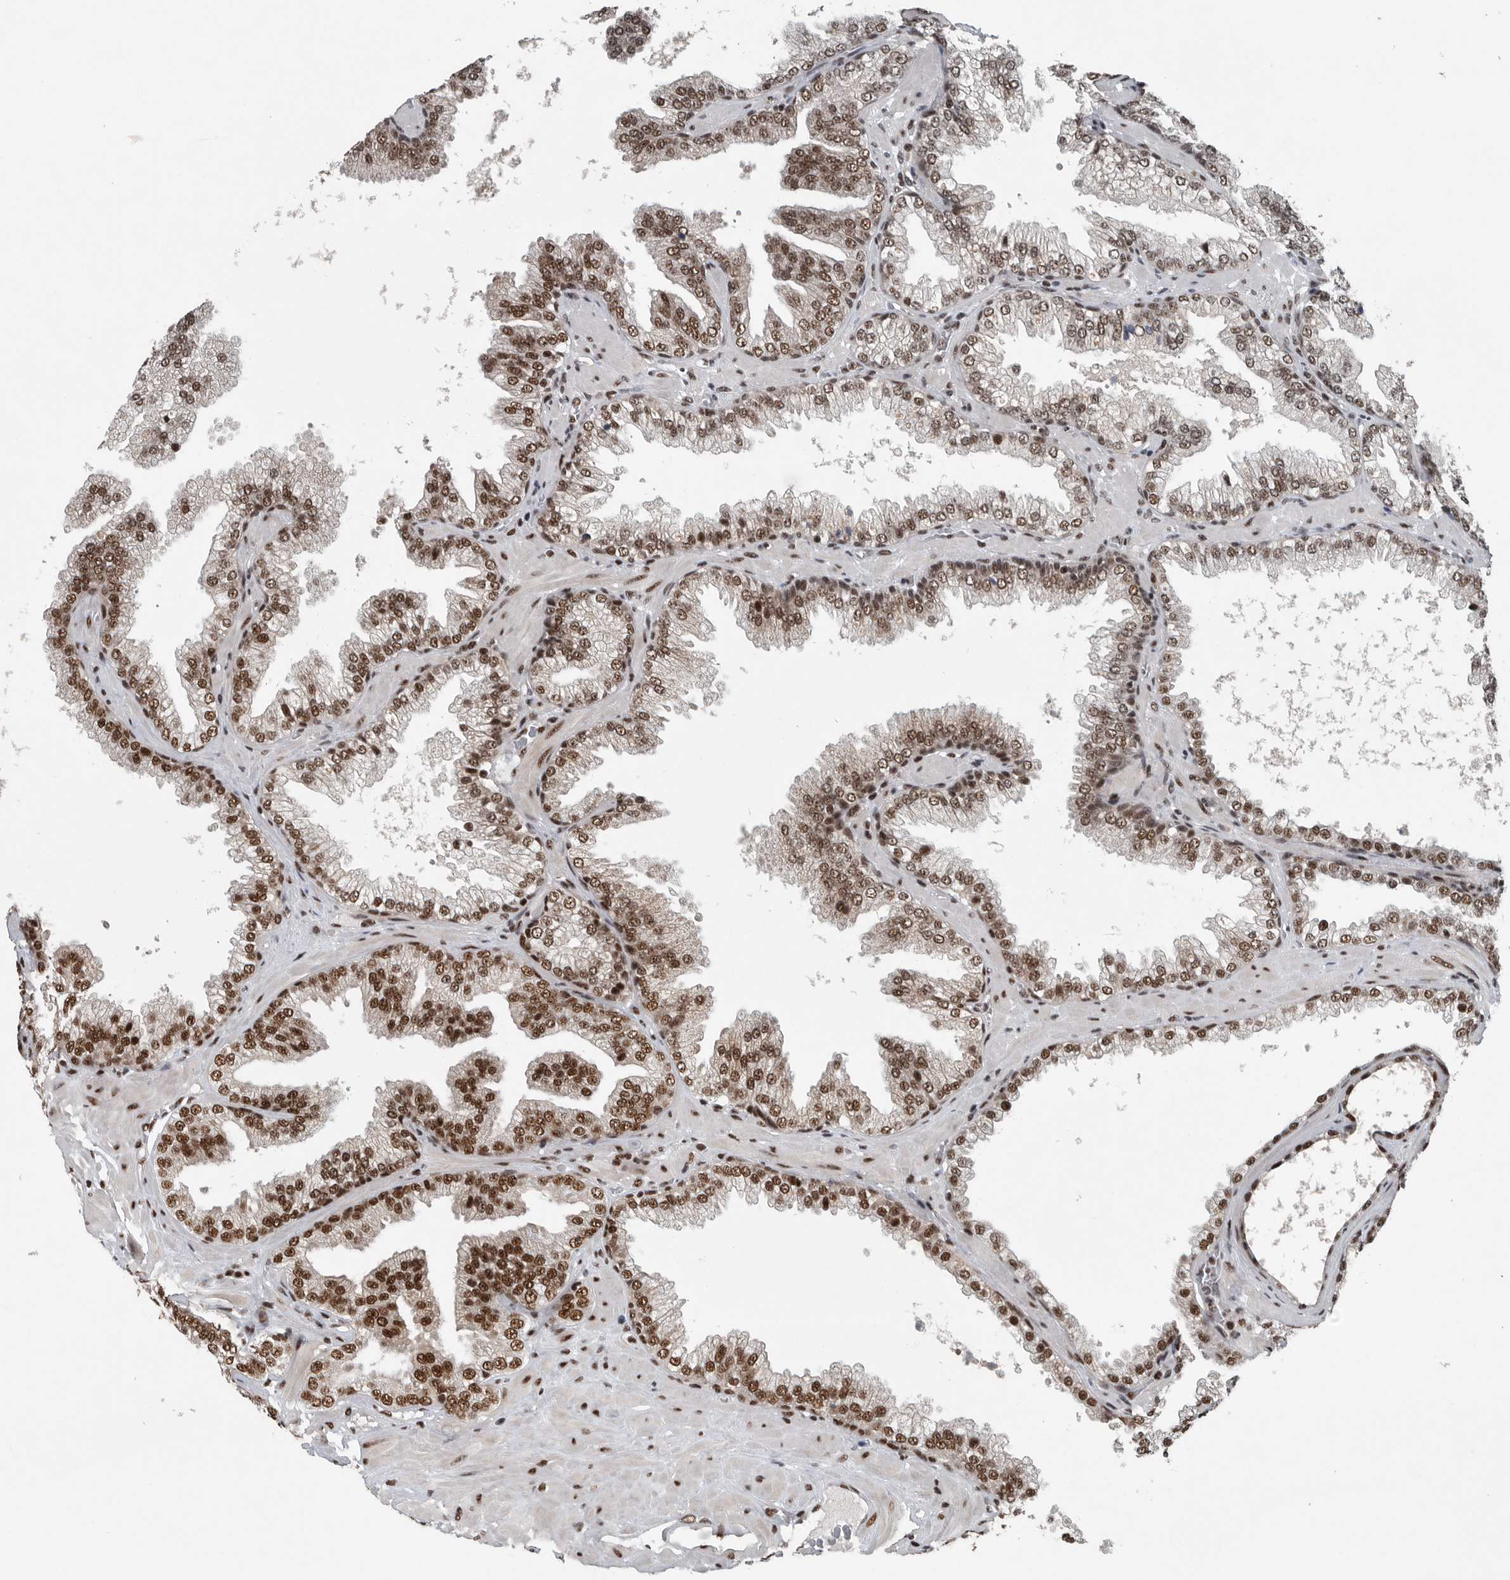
{"staining": {"intensity": "strong", "quantity": ">75%", "location": "nuclear"}, "tissue": "prostate cancer", "cell_type": "Tumor cells", "image_type": "cancer", "snomed": [{"axis": "morphology", "description": "Adenocarcinoma, Low grade"}, {"axis": "topography", "description": "Prostate"}], "caption": "Protein expression analysis of human prostate cancer reveals strong nuclear expression in approximately >75% of tumor cells.", "gene": "SENP7", "patient": {"sex": "male", "age": 62}}